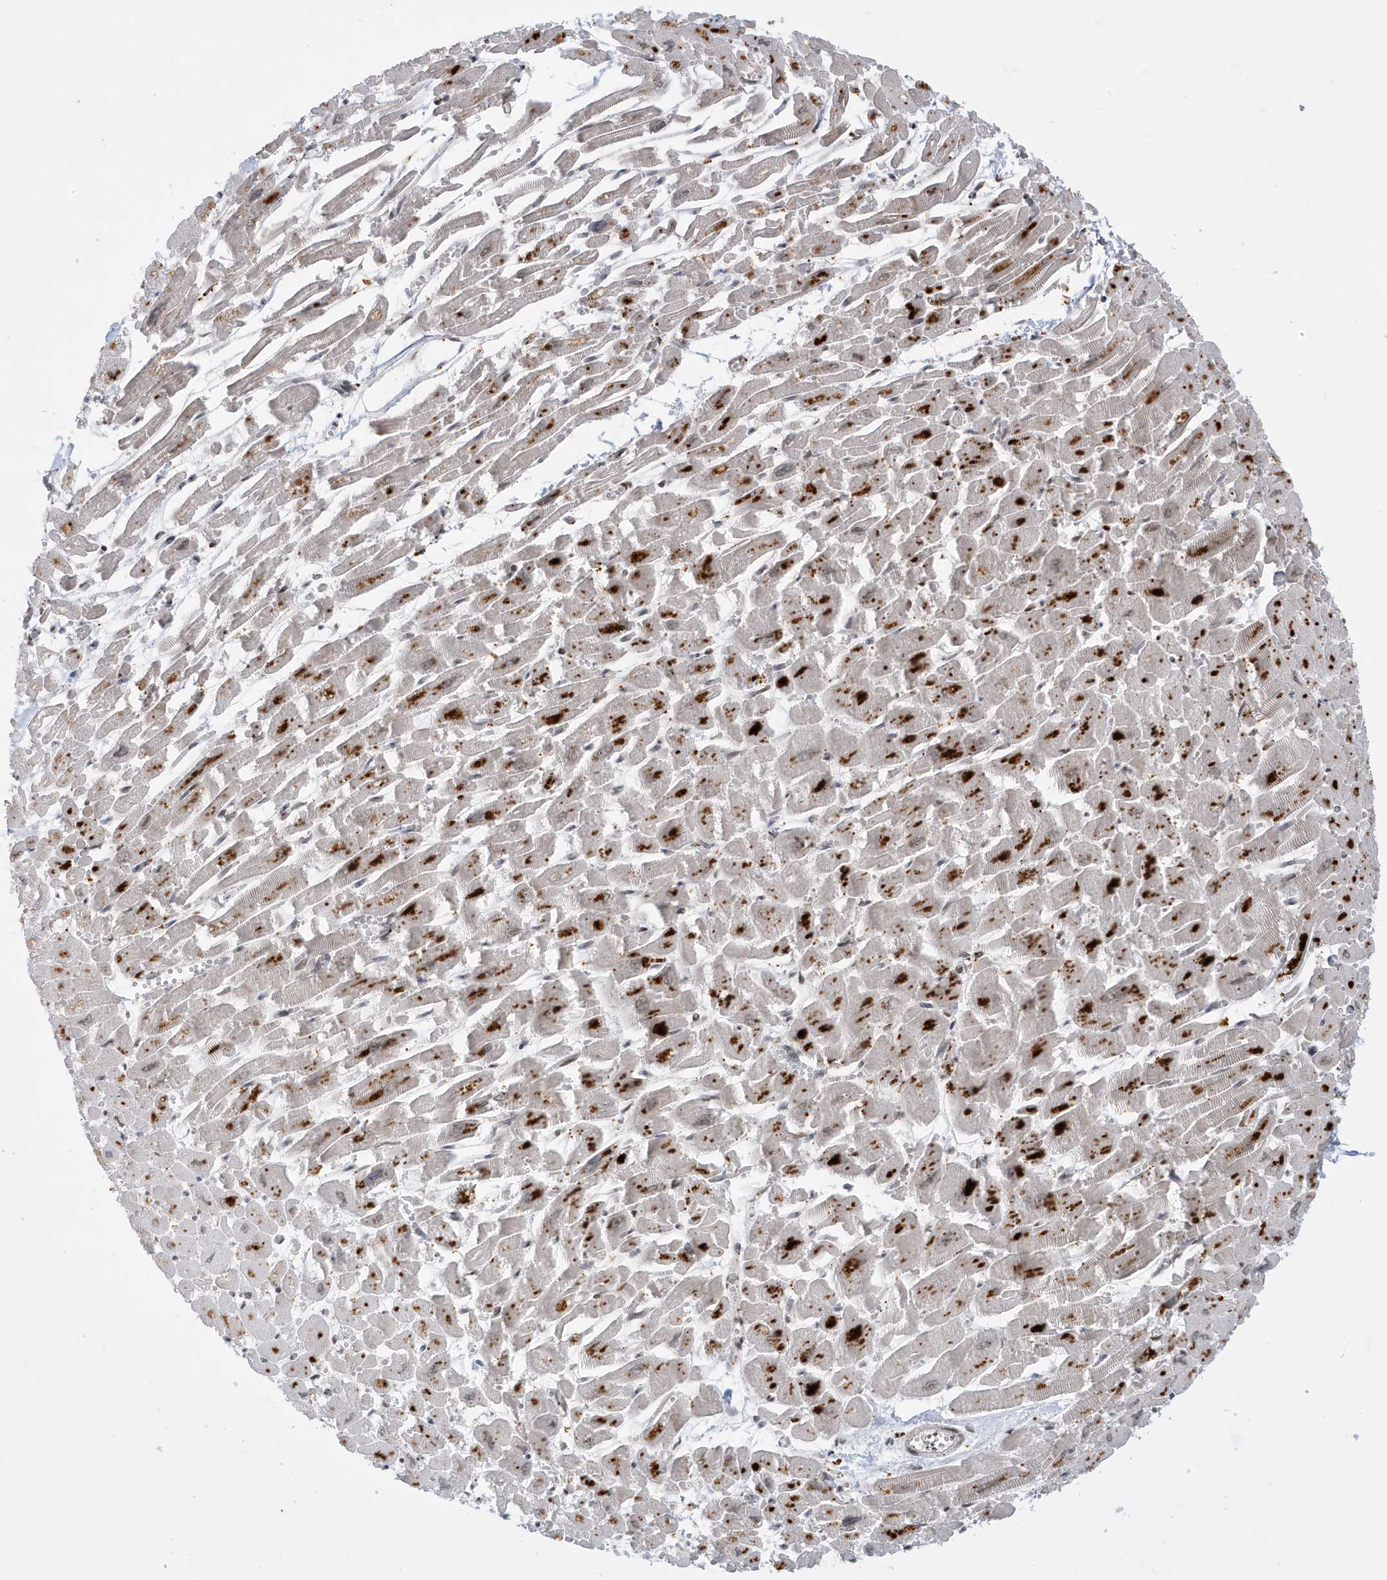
{"staining": {"intensity": "strong", "quantity": "25%-75%", "location": "cytoplasmic/membranous"}, "tissue": "heart muscle", "cell_type": "Cardiomyocytes", "image_type": "normal", "snomed": [{"axis": "morphology", "description": "Normal tissue, NOS"}, {"axis": "topography", "description": "Heart"}], "caption": "Immunohistochemistry image of benign heart muscle: heart muscle stained using immunohistochemistry shows high levels of strong protein expression localized specifically in the cytoplasmic/membranous of cardiomyocytes, appearing as a cytoplasmic/membranous brown color.", "gene": "ZNF507", "patient": {"sex": "male", "age": 54}}